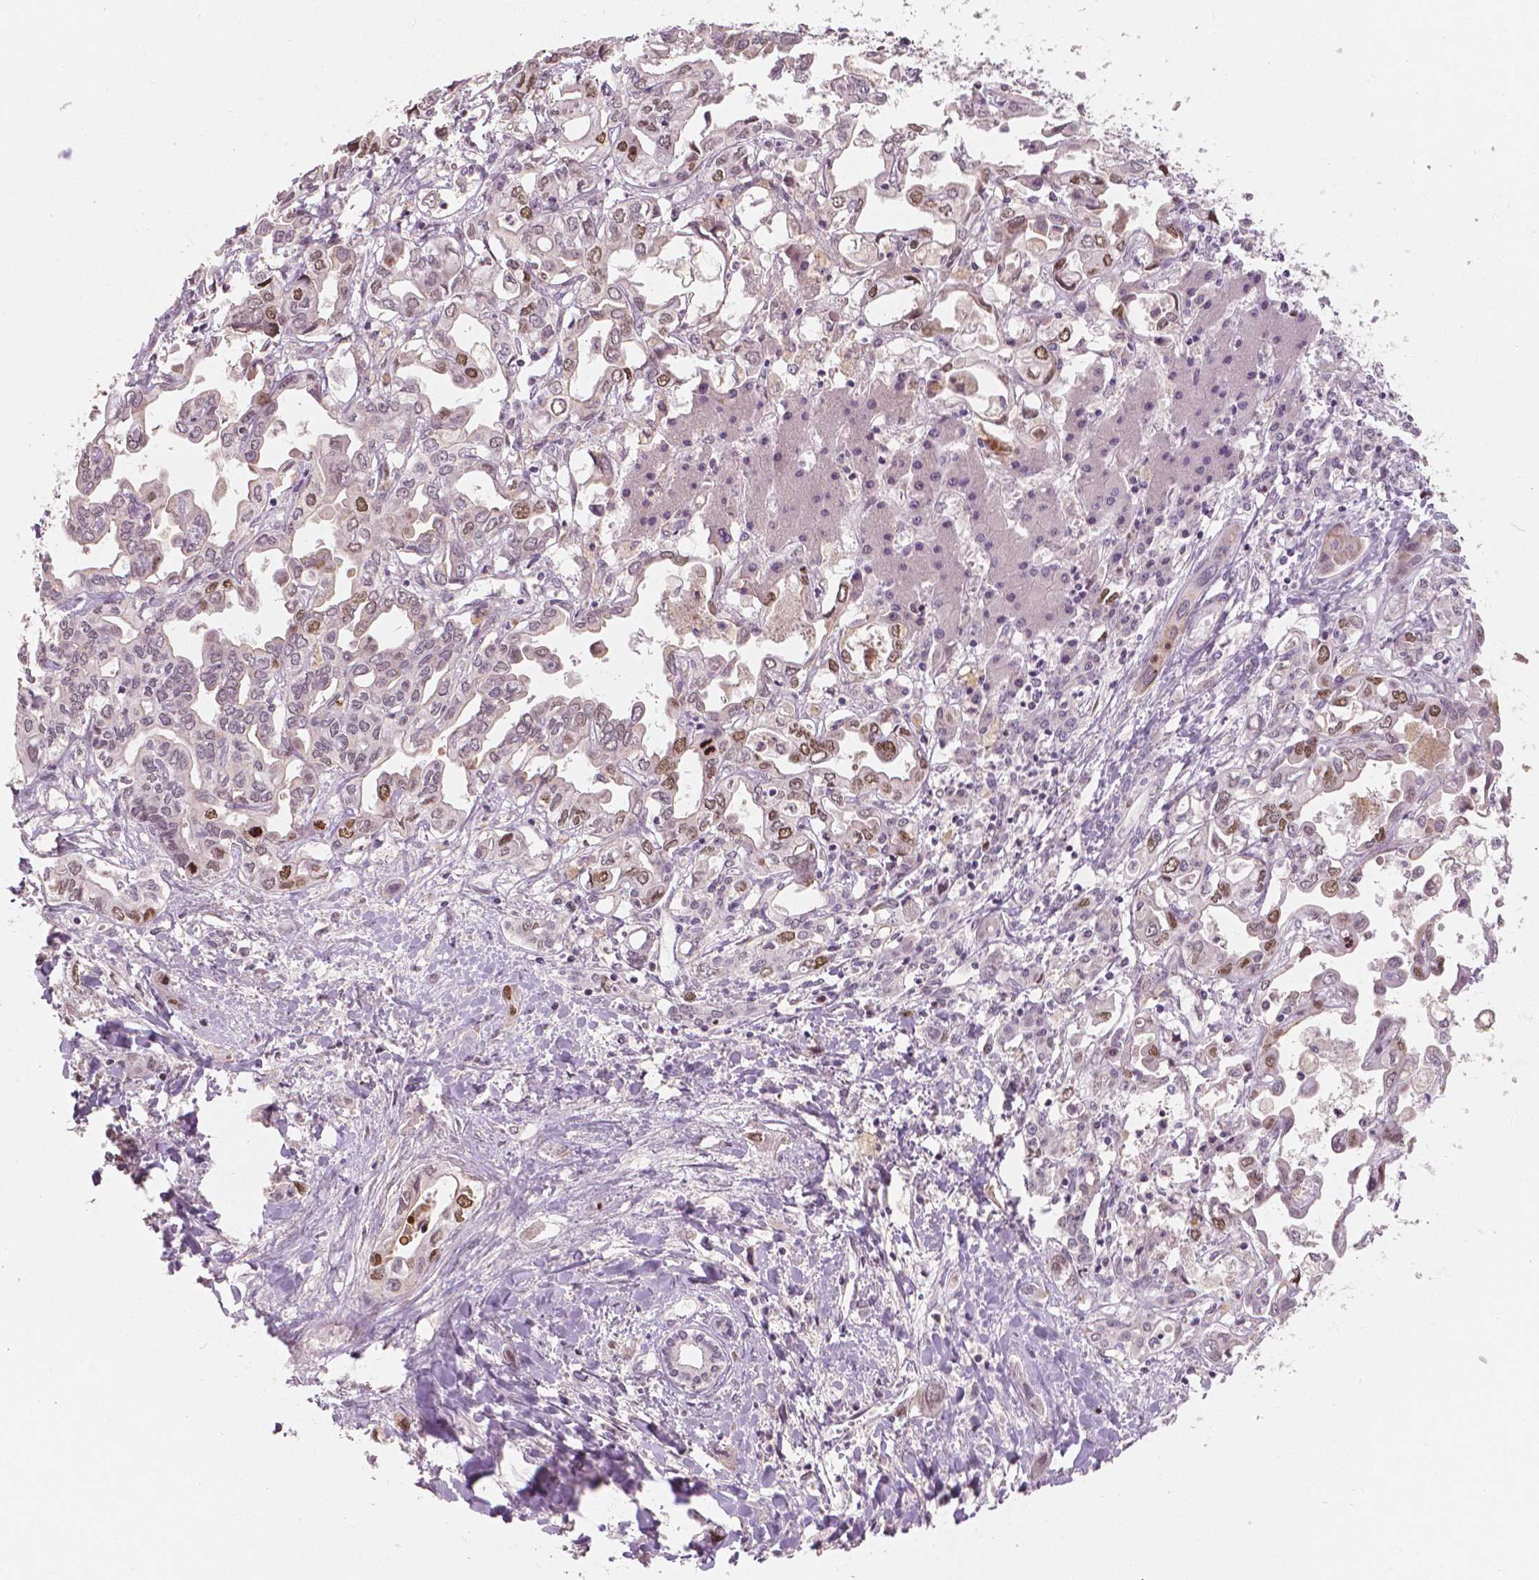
{"staining": {"intensity": "moderate", "quantity": "<25%", "location": "cytoplasmic/membranous,nuclear"}, "tissue": "liver cancer", "cell_type": "Tumor cells", "image_type": "cancer", "snomed": [{"axis": "morphology", "description": "Cholangiocarcinoma"}, {"axis": "topography", "description": "Liver"}], "caption": "Protein analysis of liver cholangiocarcinoma tissue exhibits moderate cytoplasmic/membranous and nuclear positivity in about <25% of tumor cells.", "gene": "NSD2", "patient": {"sex": "female", "age": 64}}